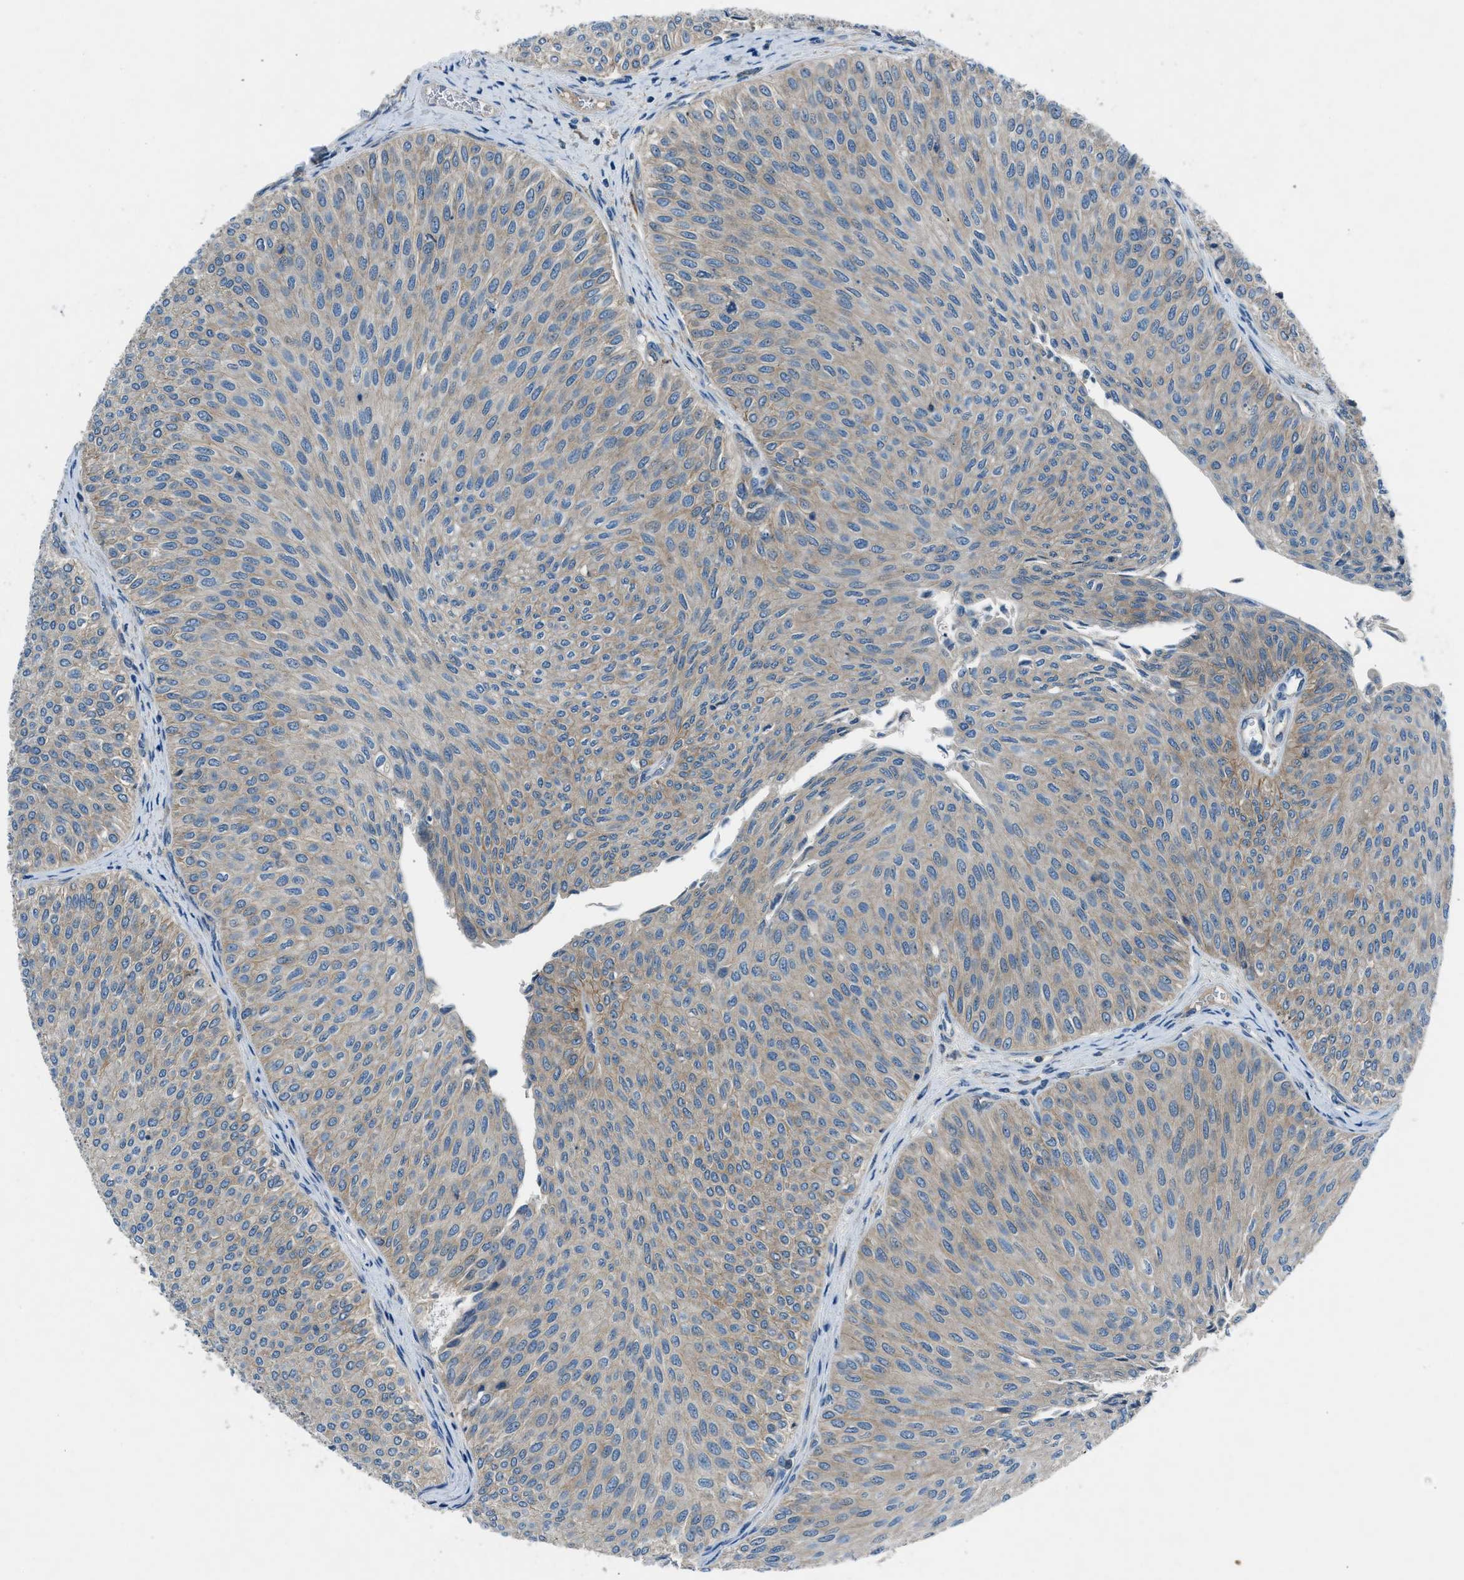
{"staining": {"intensity": "weak", "quantity": "25%-75%", "location": "cytoplasmic/membranous"}, "tissue": "urothelial cancer", "cell_type": "Tumor cells", "image_type": "cancer", "snomed": [{"axis": "morphology", "description": "Urothelial carcinoma, Low grade"}, {"axis": "topography", "description": "Urinary bladder"}], "caption": "High-power microscopy captured an immunohistochemistry photomicrograph of urothelial cancer, revealing weak cytoplasmic/membranous positivity in approximately 25%-75% of tumor cells.", "gene": "BMP1", "patient": {"sex": "male", "age": 78}}